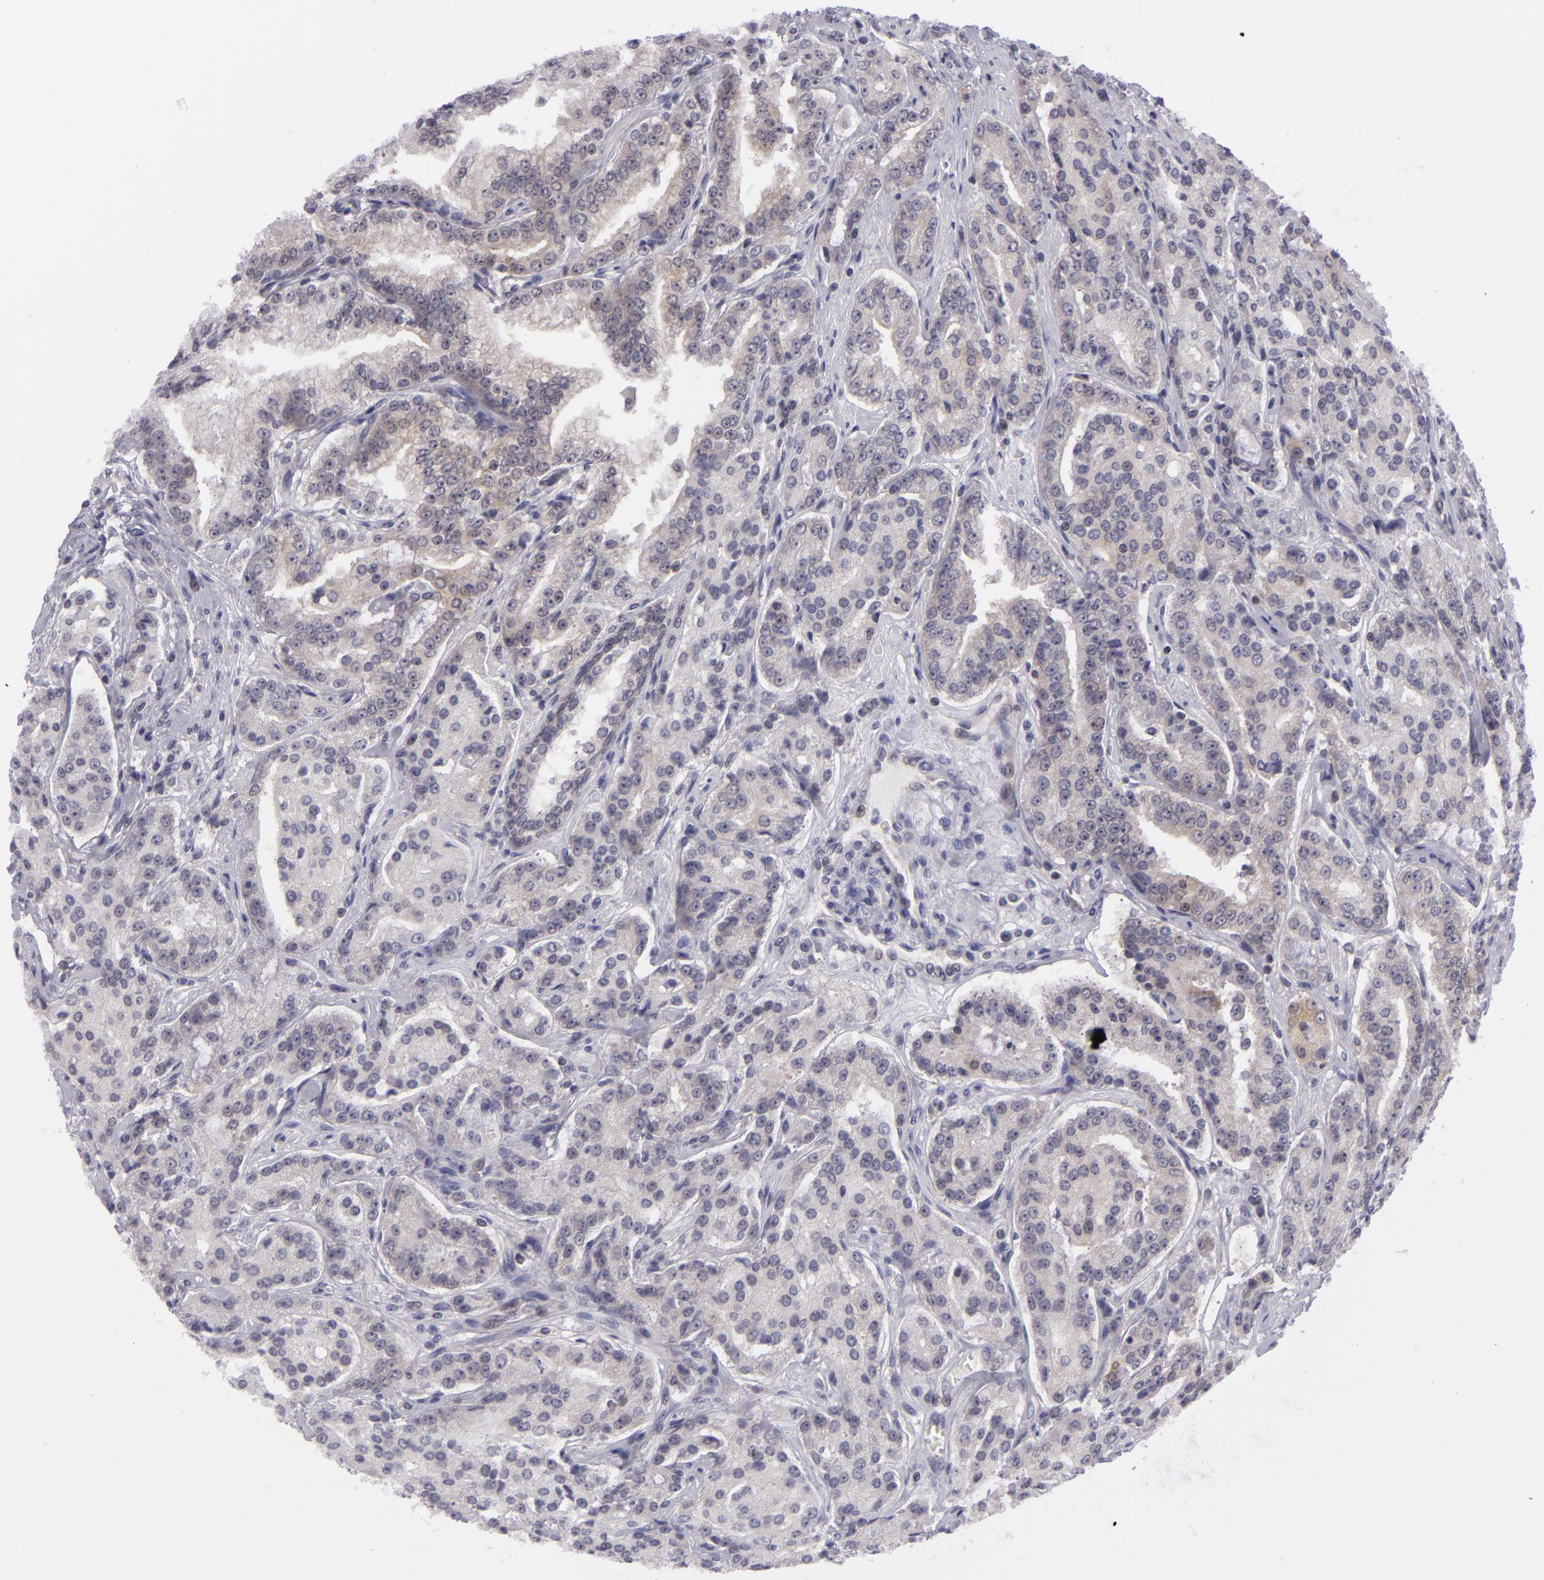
{"staining": {"intensity": "negative", "quantity": "none", "location": "none"}, "tissue": "prostate cancer", "cell_type": "Tumor cells", "image_type": "cancer", "snomed": [{"axis": "morphology", "description": "Adenocarcinoma, Medium grade"}, {"axis": "topography", "description": "Prostate"}], "caption": "A high-resolution micrograph shows immunohistochemistry staining of prostate adenocarcinoma (medium-grade), which shows no significant expression in tumor cells. Nuclei are stained in blue.", "gene": "BCL10", "patient": {"sex": "male", "age": 72}}